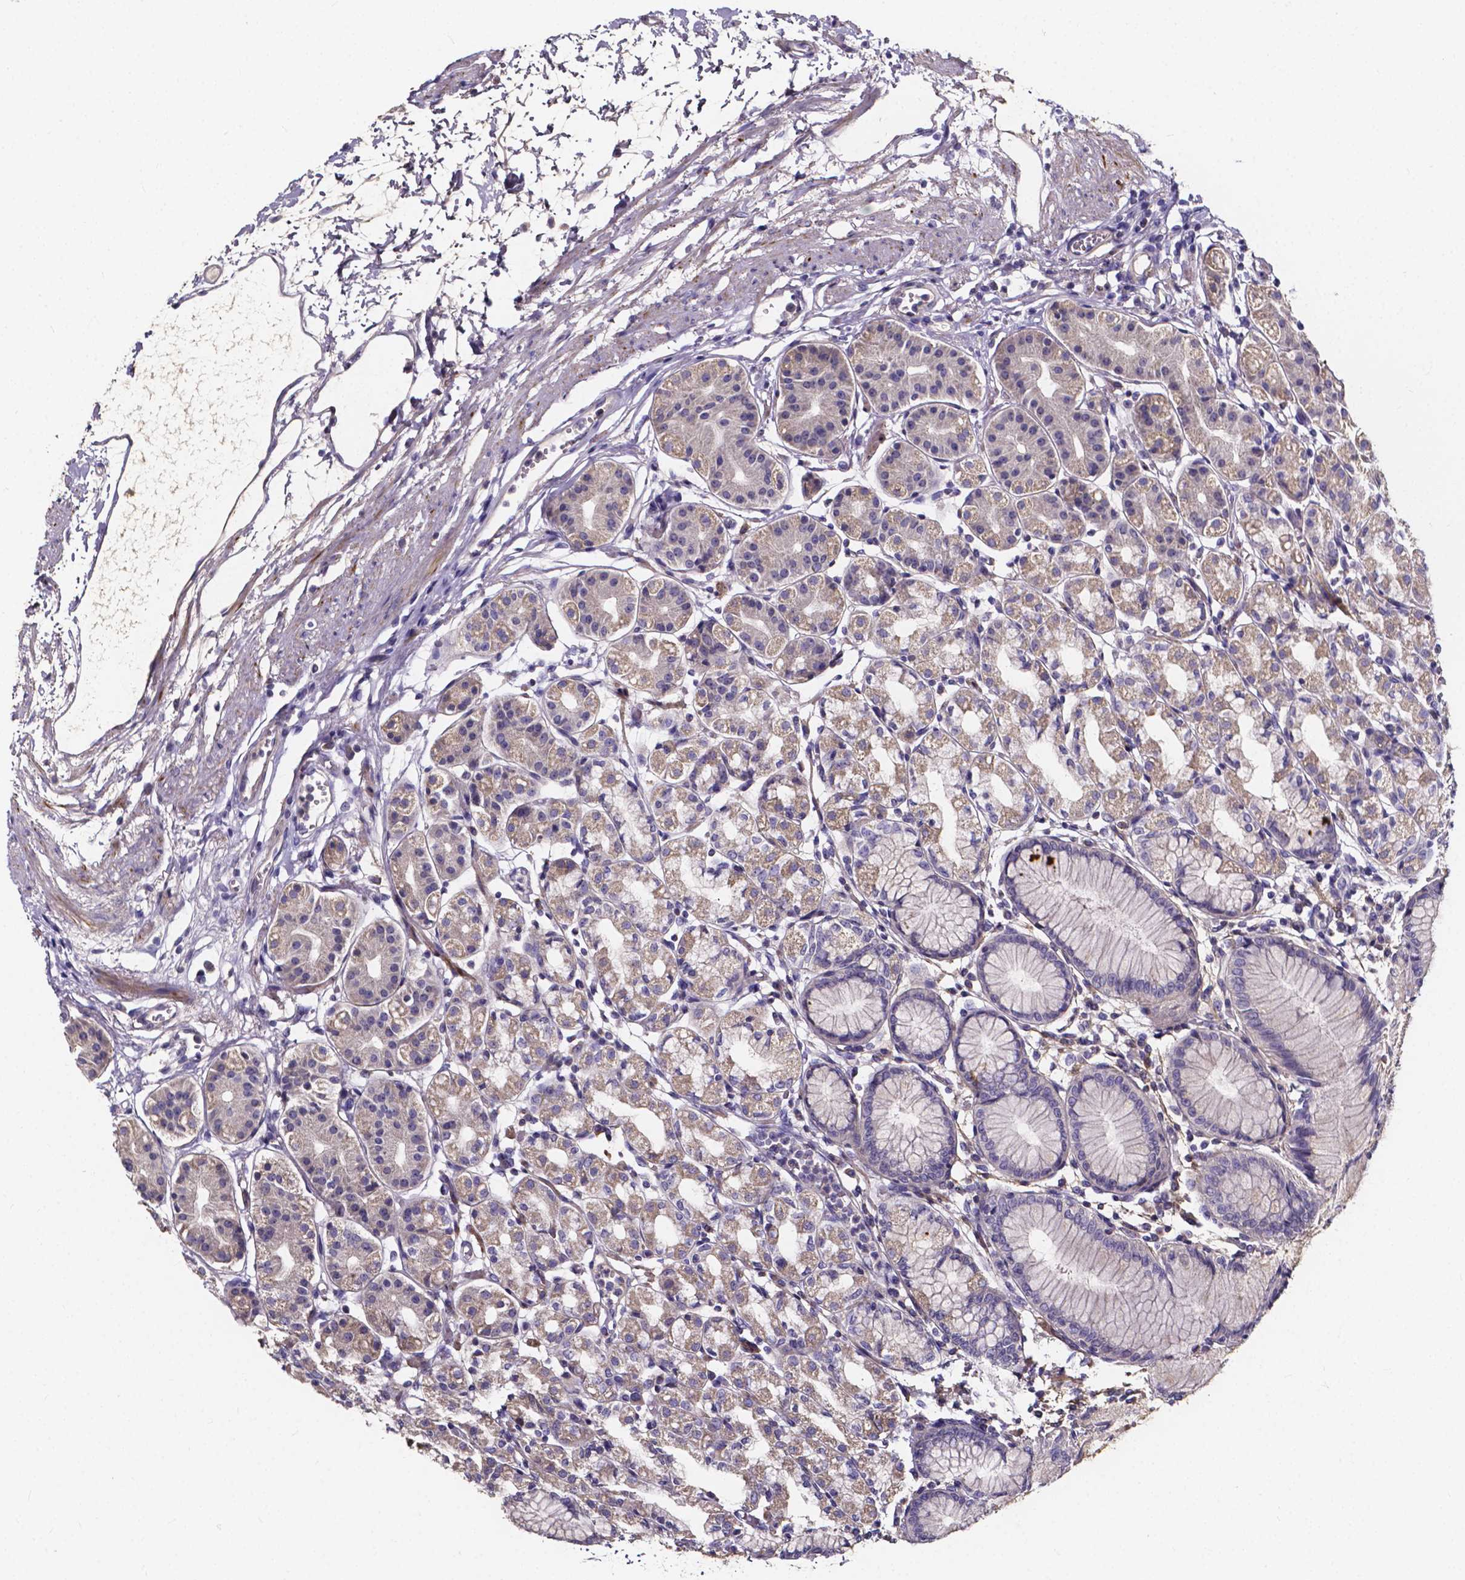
{"staining": {"intensity": "weak", "quantity": "25%-75%", "location": "cytoplasmic/membranous"}, "tissue": "stomach", "cell_type": "Glandular cells", "image_type": "normal", "snomed": [{"axis": "morphology", "description": "Normal tissue, NOS"}, {"axis": "topography", "description": "Skeletal muscle"}, {"axis": "topography", "description": "Stomach"}], "caption": "Protein staining of normal stomach reveals weak cytoplasmic/membranous staining in approximately 25%-75% of glandular cells.", "gene": "SPOCD1", "patient": {"sex": "female", "age": 57}}